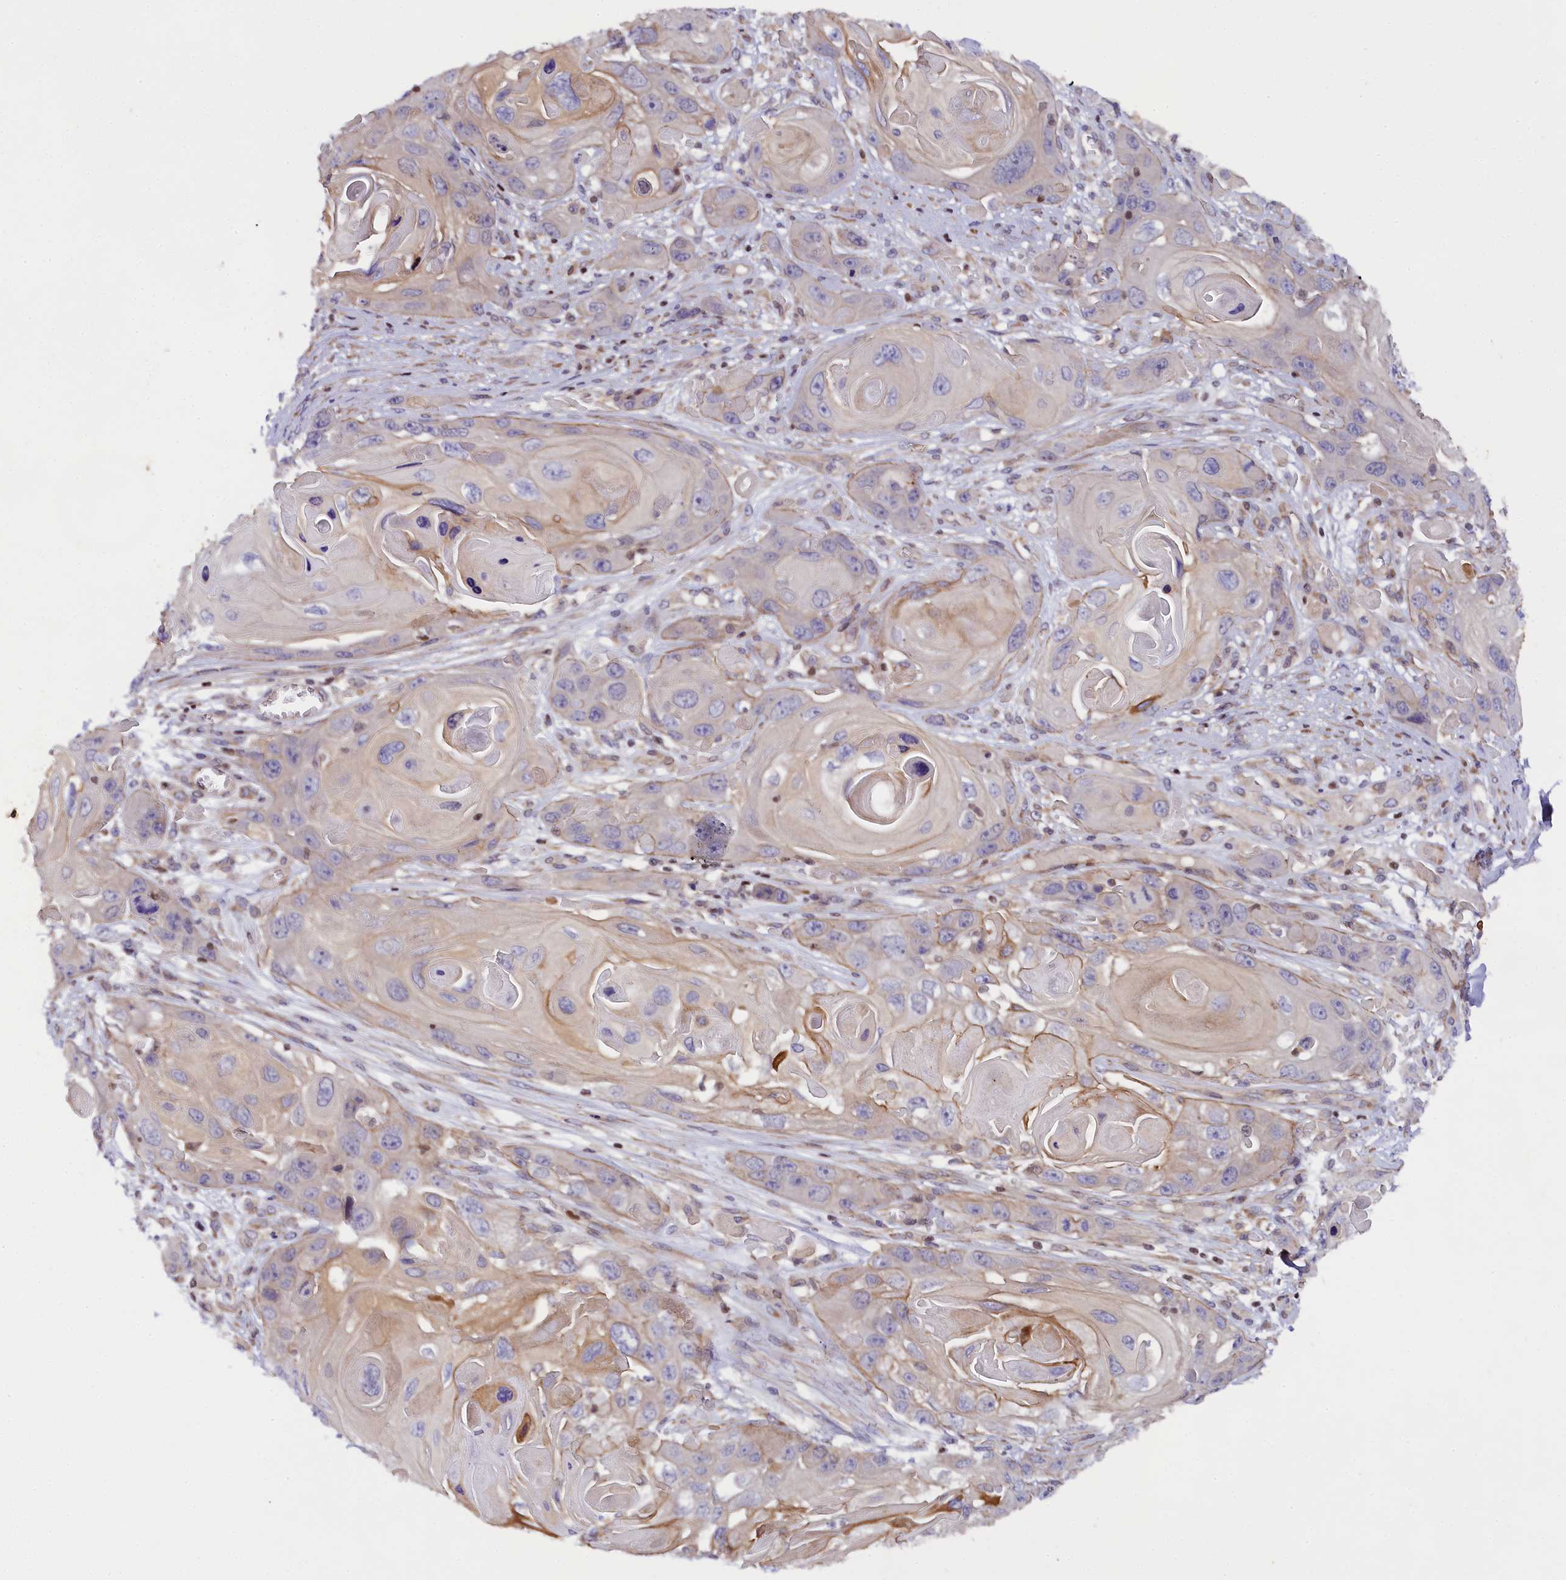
{"staining": {"intensity": "weak", "quantity": "<25%", "location": "cytoplasmic/membranous"}, "tissue": "skin cancer", "cell_type": "Tumor cells", "image_type": "cancer", "snomed": [{"axis": "morphology", "description": "Squamous cell carcinoma, NOS"}, {"axis": "topography", "description": "Skin"}], "caption": "A micrograph of skin squamous cell carcinoma stained for a protein displays no brown staining in tumor cells. (Brightfield microscopy of DAB (3,3'-diaminobenzidine) immunohistochemistry at high magnification).", "gene": "SP4", "patient": {"sex": "male", "age": 55}}